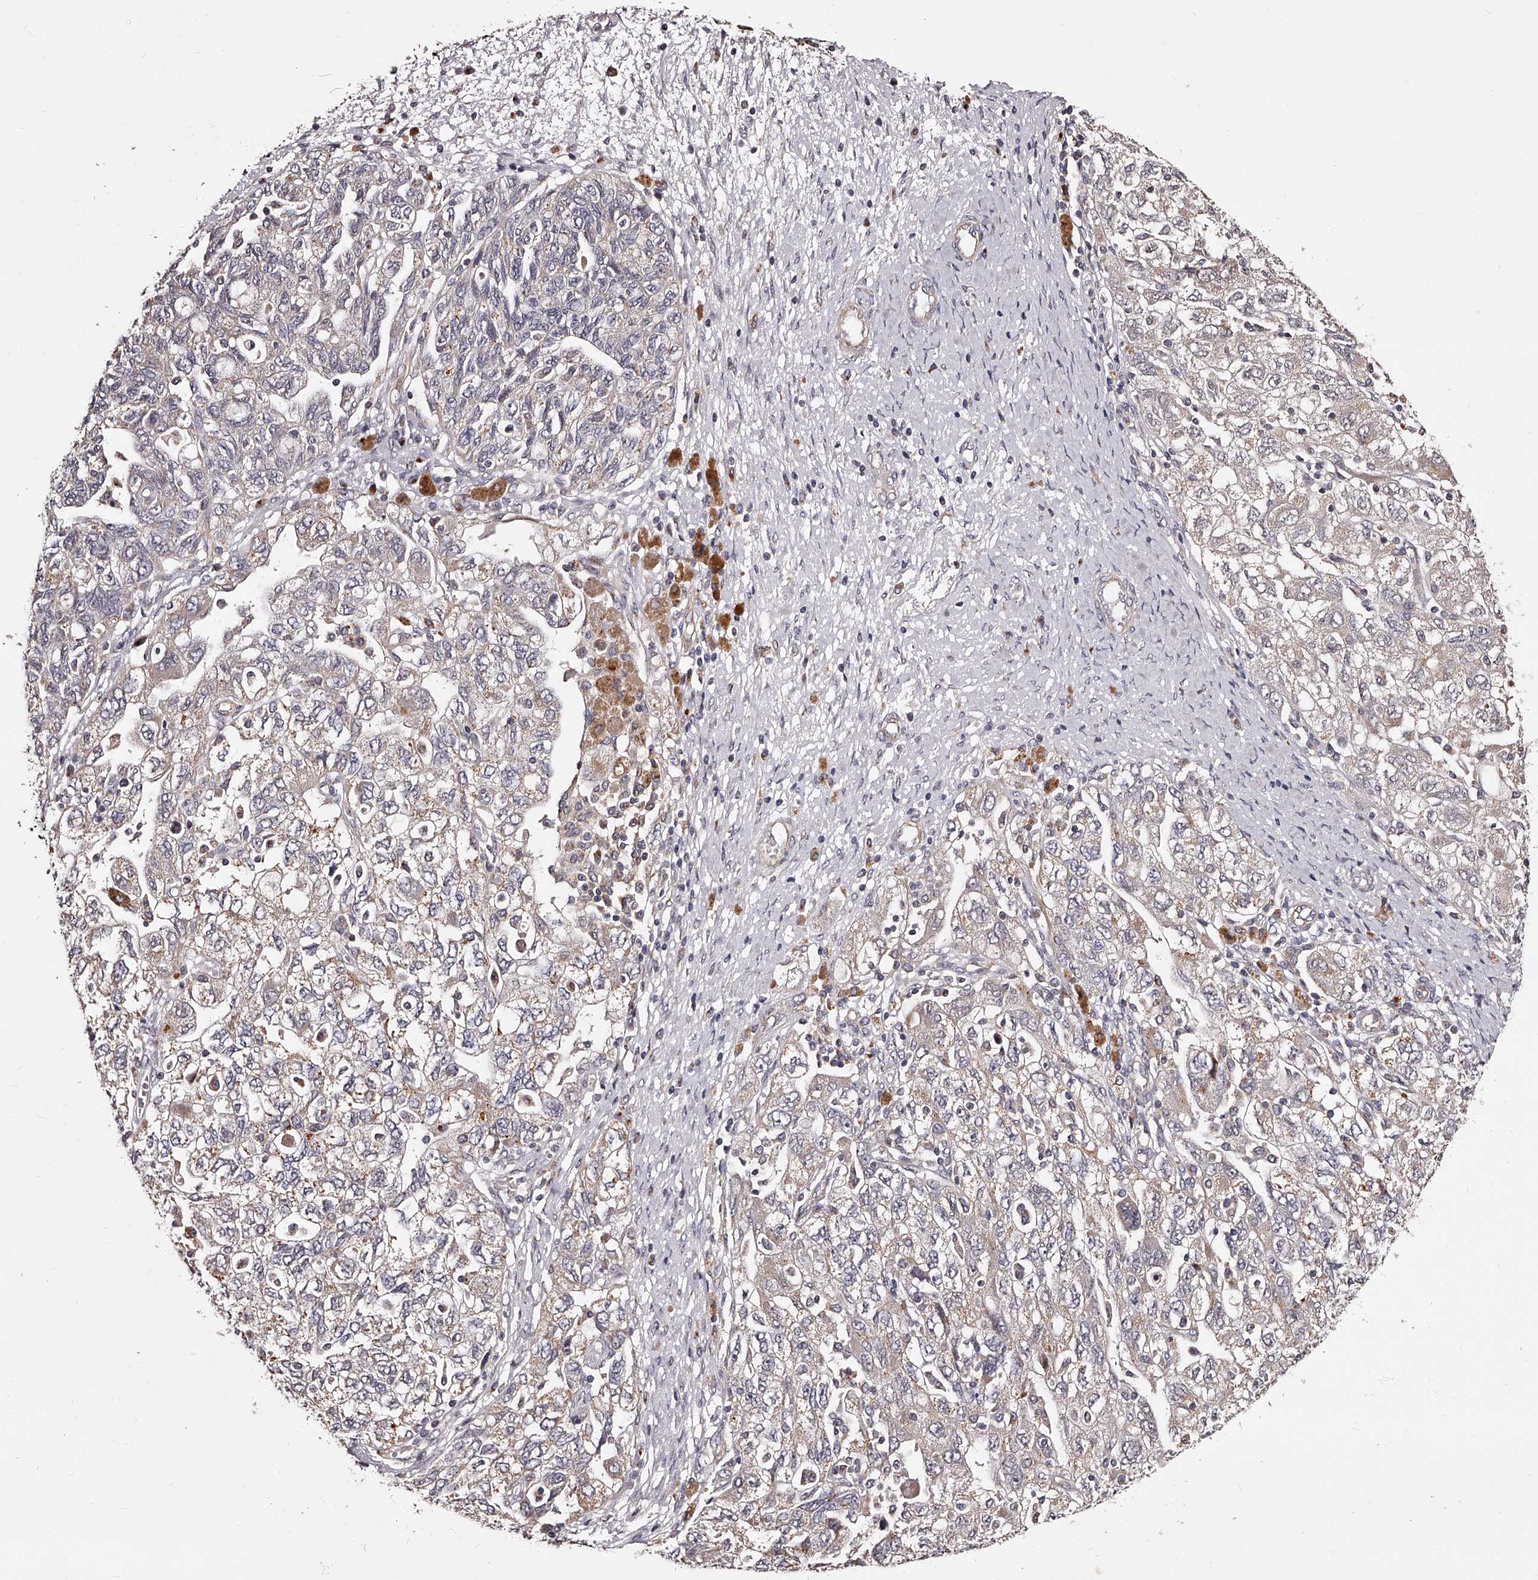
{"staining": {"intensity": "negative", "quantity": "none", "location": "none"}, "tissue": "ovarian cancer", "cell_type": "Tumor cells", "image_type": "cancer", "snomed": [{"axis": "morphology", "description": "Carcinoma, NOS"}, {"axis": "morphology", "description": "Cystadenocarcinoma, serous, NOS"}, {"axis": "topography", "description": "Ovary"}], "caption": "Tumor cells show no significant protein positivity in ovarian cancer (serous cystadenocarcinoma). (DAB (3,3'-diaminobenzidine) IHC visualized using brightfield microscopy, high magnification).", "gene": "RSC1A1", "patient": {"sex": "female", "age": 69}}